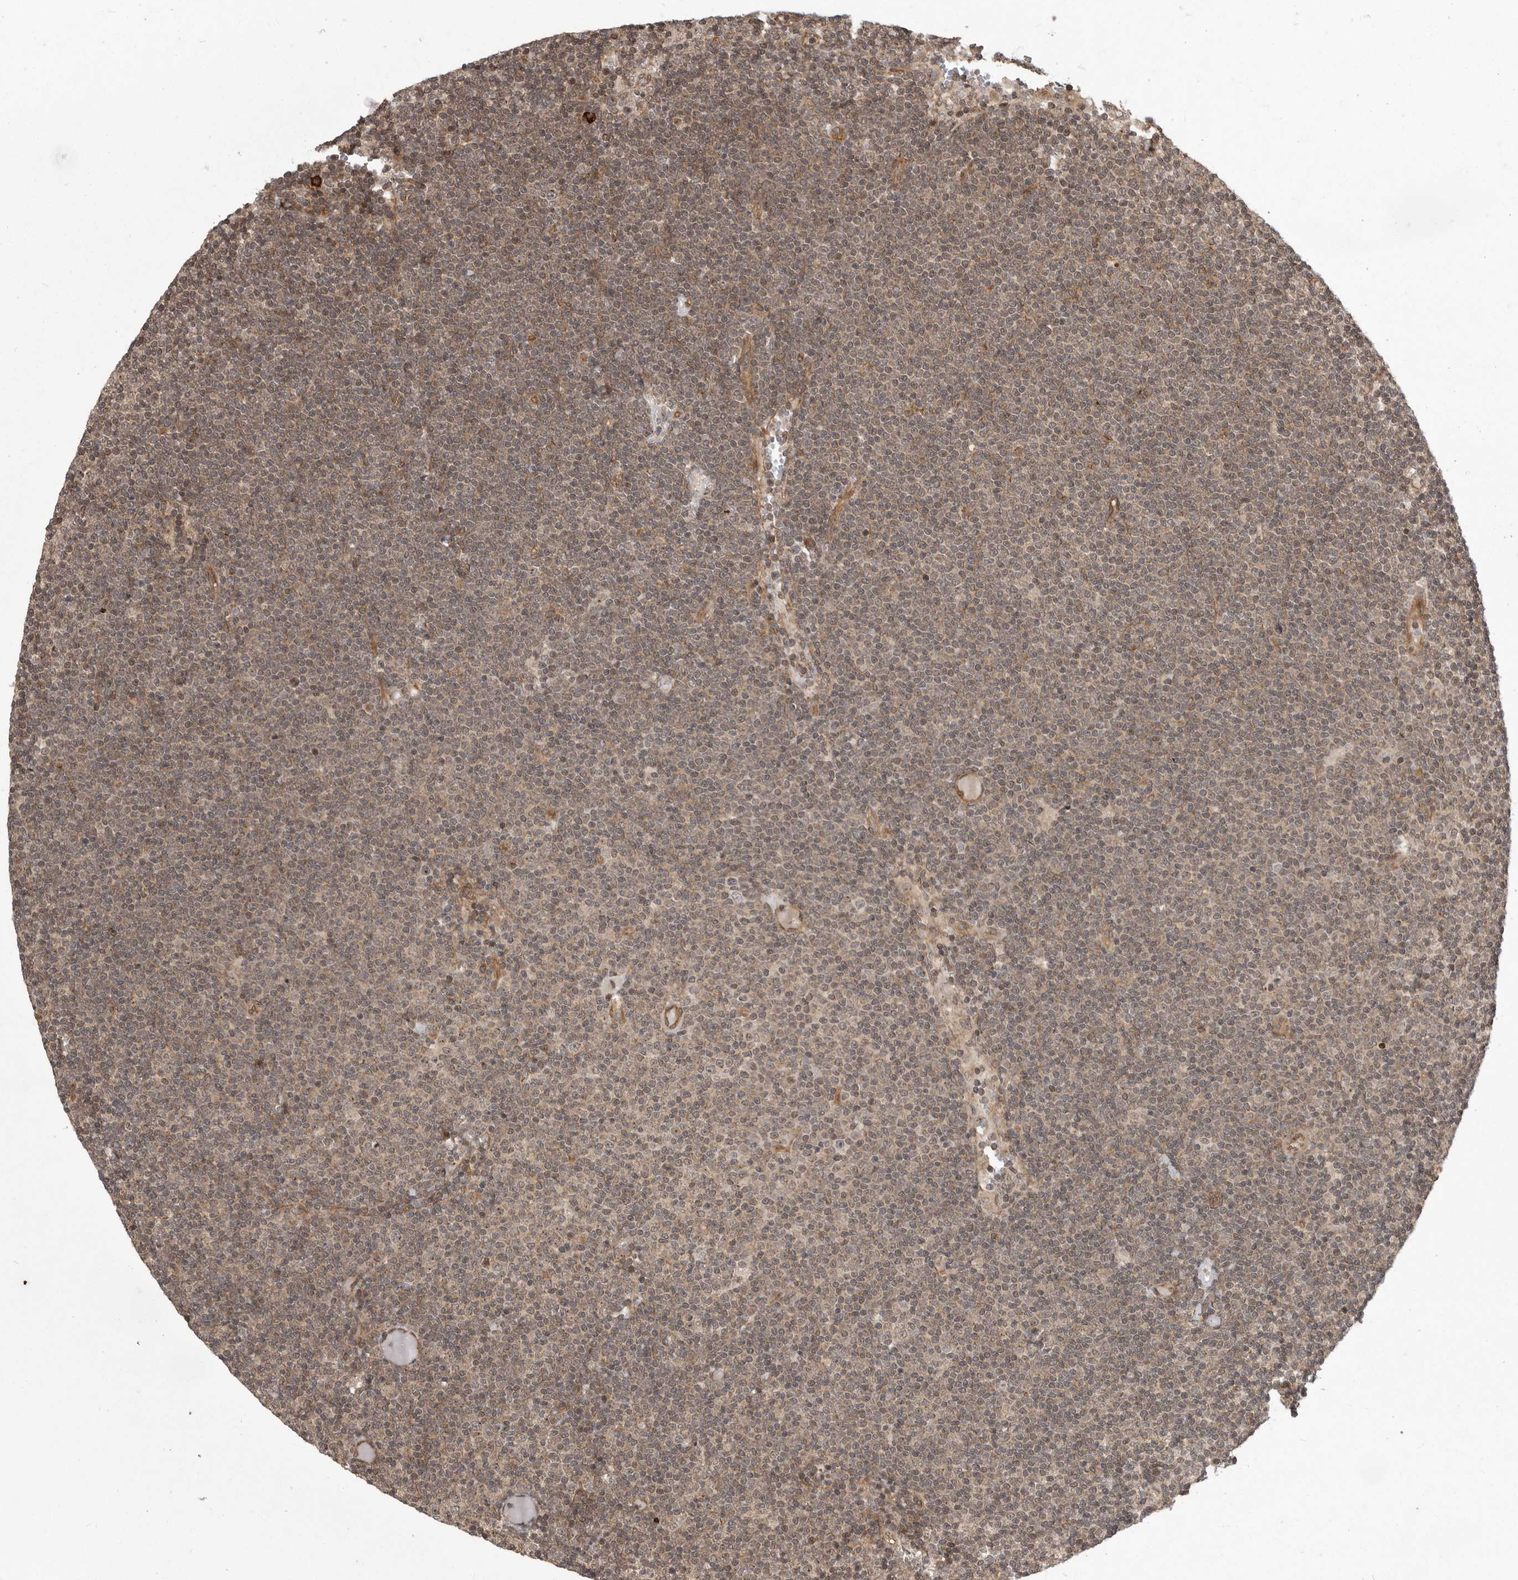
{"staining": {"intensity": "weak", "quantity": "25%-75%", "location": "cytoplasmic/membranous"}, "tissue": "lymphoma", "cell_type": "Tumor cells", "image_type": "cancer", "snomed": [{"axis": "morphology", "description": "Malignant lymphoma, non-Hodgkin's type, Low grade"}, {"axis": "topography", "description": "Lymph node"}], "caption": "There is low levels of weak cytoplasmic/membranous staining in tumor cells of lymphoma, as demonstrated by immunohistochemical staining (brown color).", "gene": "DNAJC8", "patient": {"sex": "female", "age": 53}}